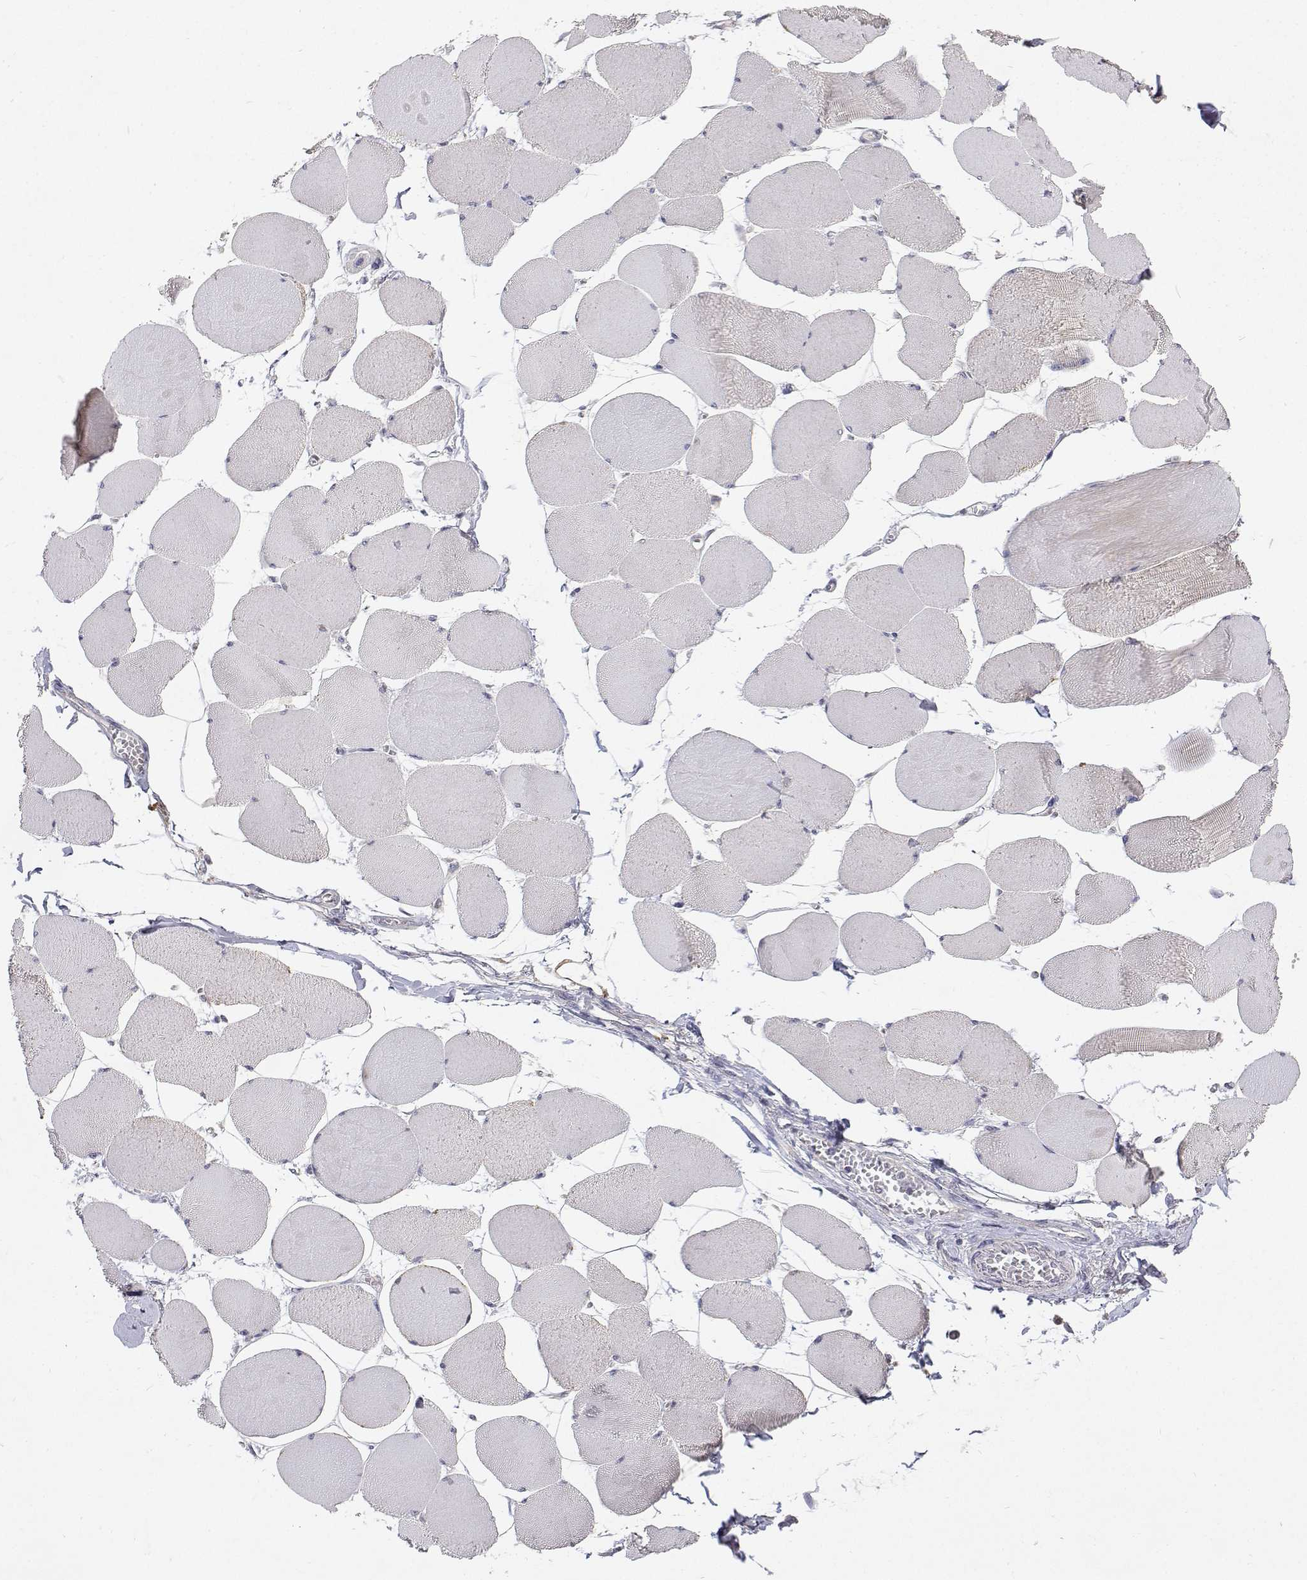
{"staining": {"intensity": "negative", "quantity": "none", "location": "none"}, "tissue": "skeletal muscle", "cell_type": "Myocytes", "image_type": "normal", "snomed": [{"axis": "morphology", "description": "Normal tissue, NOS"}, {"axis": "topography", "description": "Skeletal muscle"}], "caption": "High power microscopy photomicrograph of an immunohistochemistry (IHC) histopathology image of unremarkable skeletal muscle, revealing no significant expression in myocytes.", "gene": "TRIM60", "patient": {"sex": "female", "age": 75}}